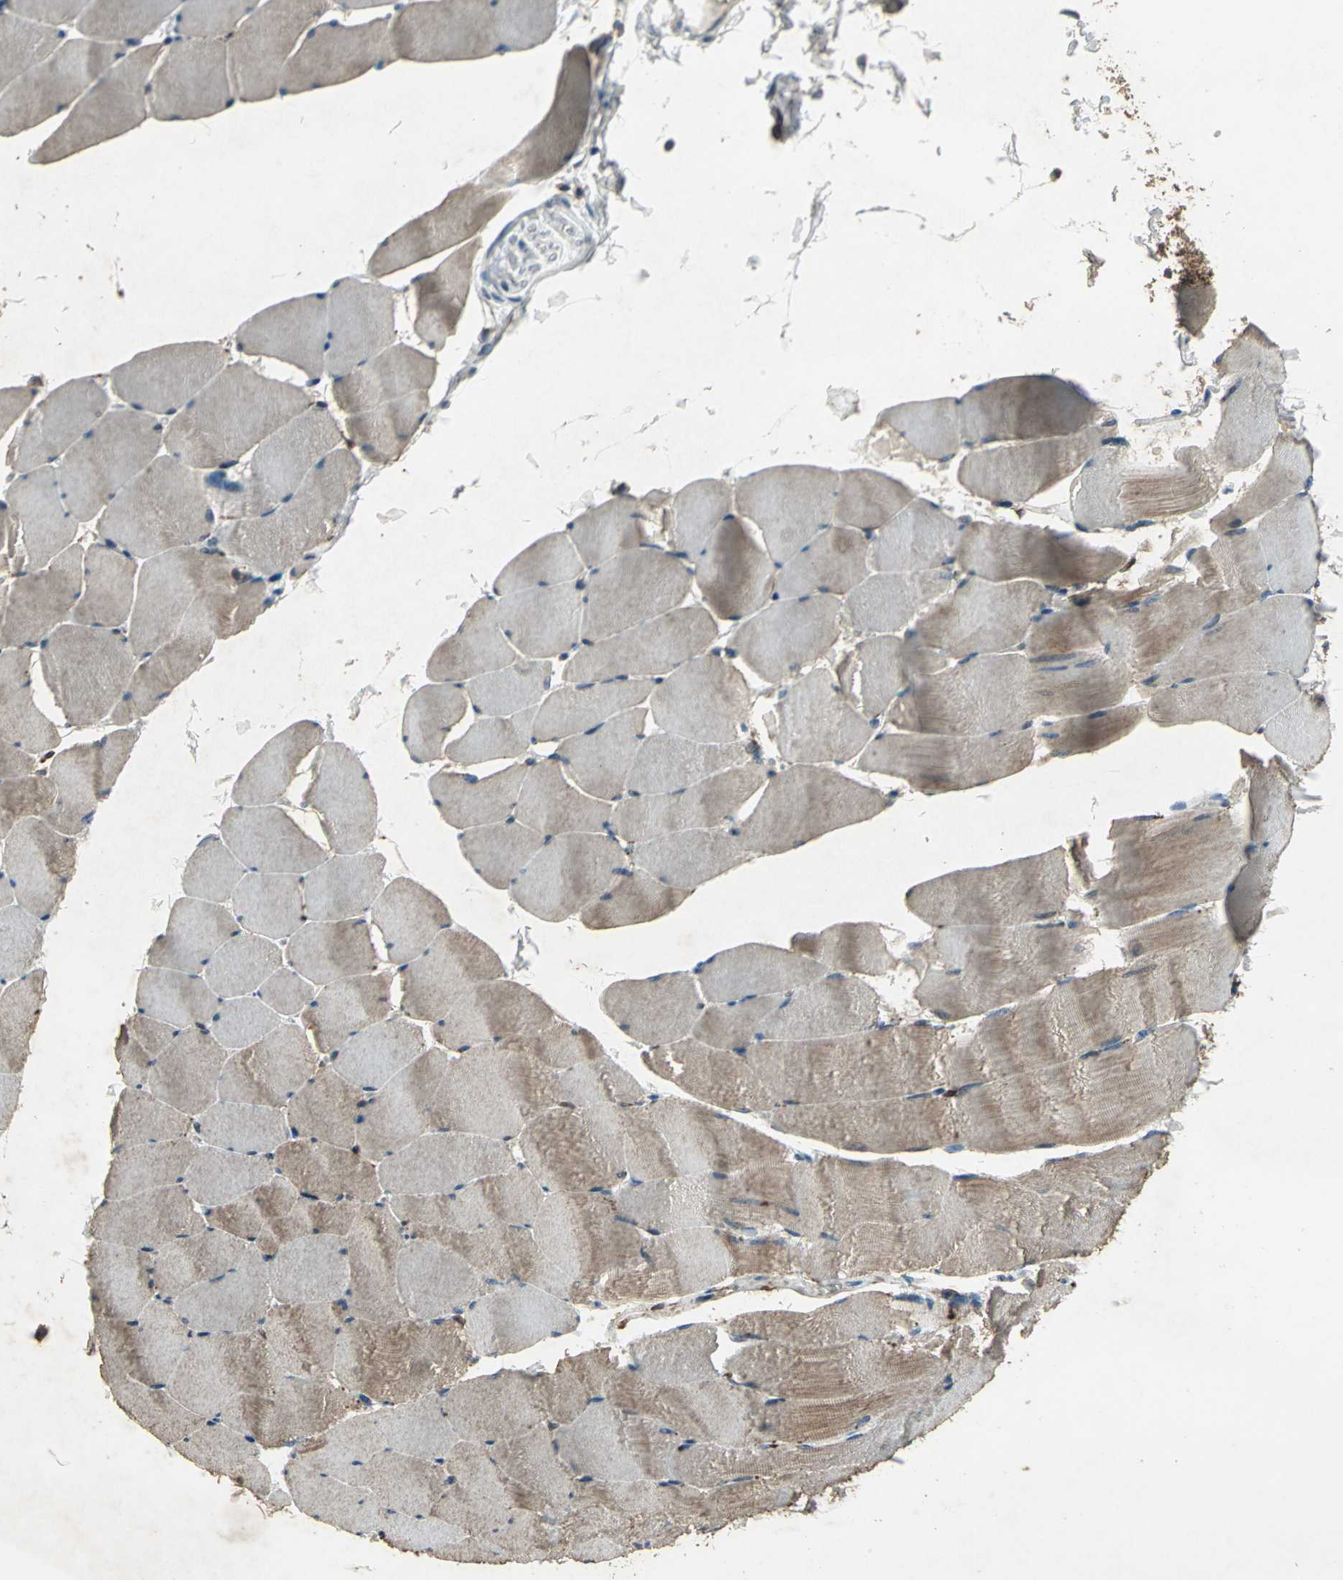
{"staining": {"intensity": "moderate", "quantity": ">75%", "location": "cytoplasmic/membranous"}, "tissue": "skeletal muscle", "cell_type": "Myocytes", "image_type": "normal", "snomed": [{"axis": "morphology", "description": "Normal tissue, NOS"}, {"axis": "topography", "description": "Skeletal muscle"}], "caption": "Immunohistochemistry image of unremarkable skeletal muscle: human skeletal muscle stained using immunohistochemistry reveals medium levels of moderate protein expression localized specifically in the cytoplasmic/membranous of myocytes, appearing as a cytoplasmic/membranous brown color.", "gene": "SEPTIN4", "patient": {"sex": "male", "age": 62}}